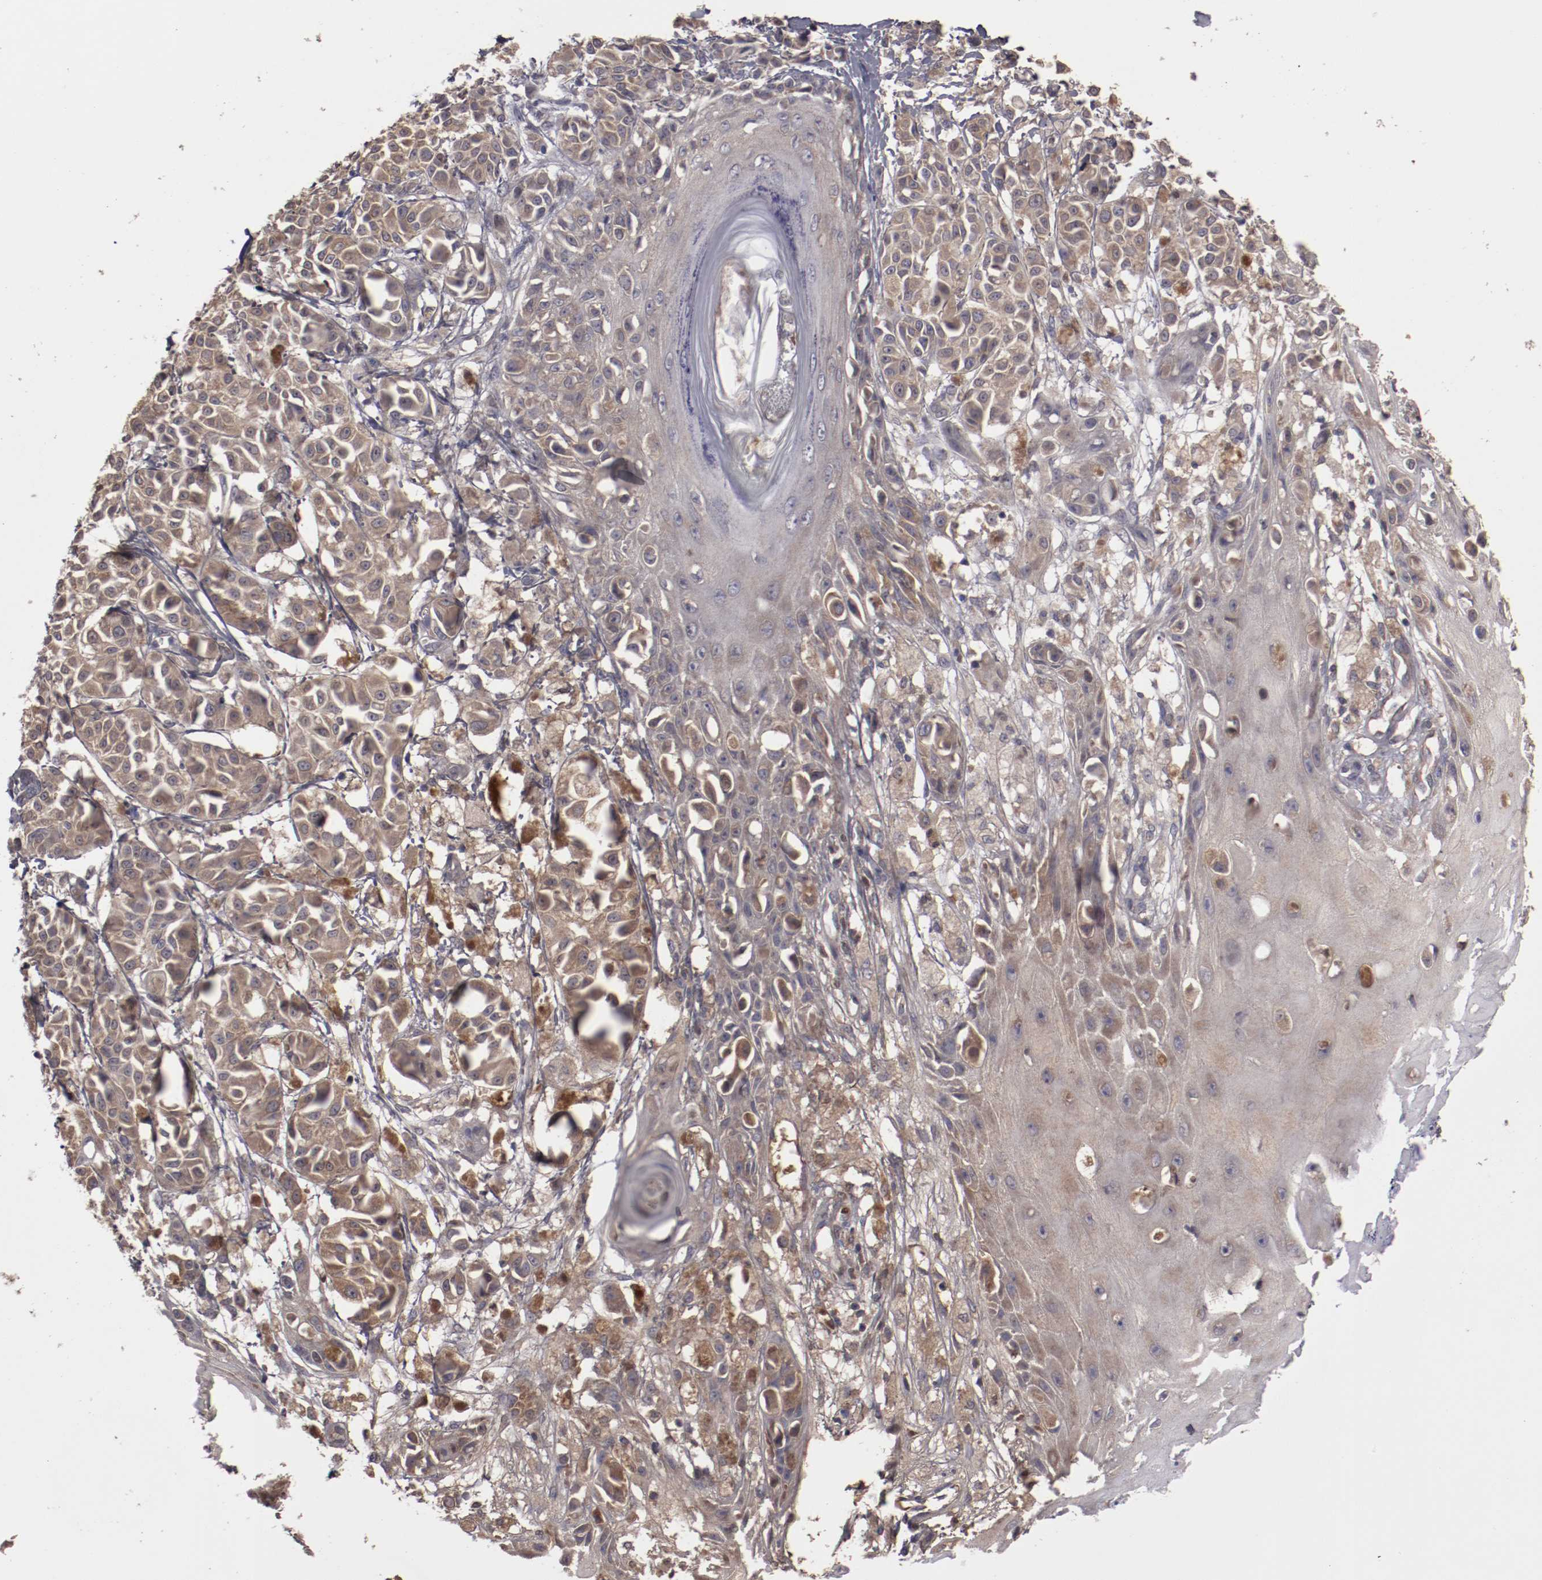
{"staining": {"intensity": "weak", "quantity": ">75%", "location": "cytoplasmic/membranous"}, "tissue": "melanoma", "cell_type": "Tumor cells", "image_type": "cancer", "snomed": [{"axis": "morphology", "description": "Malignant melanoma, NOS"}, {"axis": "topography", "description": "Skin"}], "caption": "IHC (DAB (3,3'-diaminobenzidine)) staining of malignant melanoma shows weak cytoplasmic/membranous protein expression in approximately >75% of tumor cells.", "gene": "SERPINA7", "patient": {"sex": "male", "age": 76}}